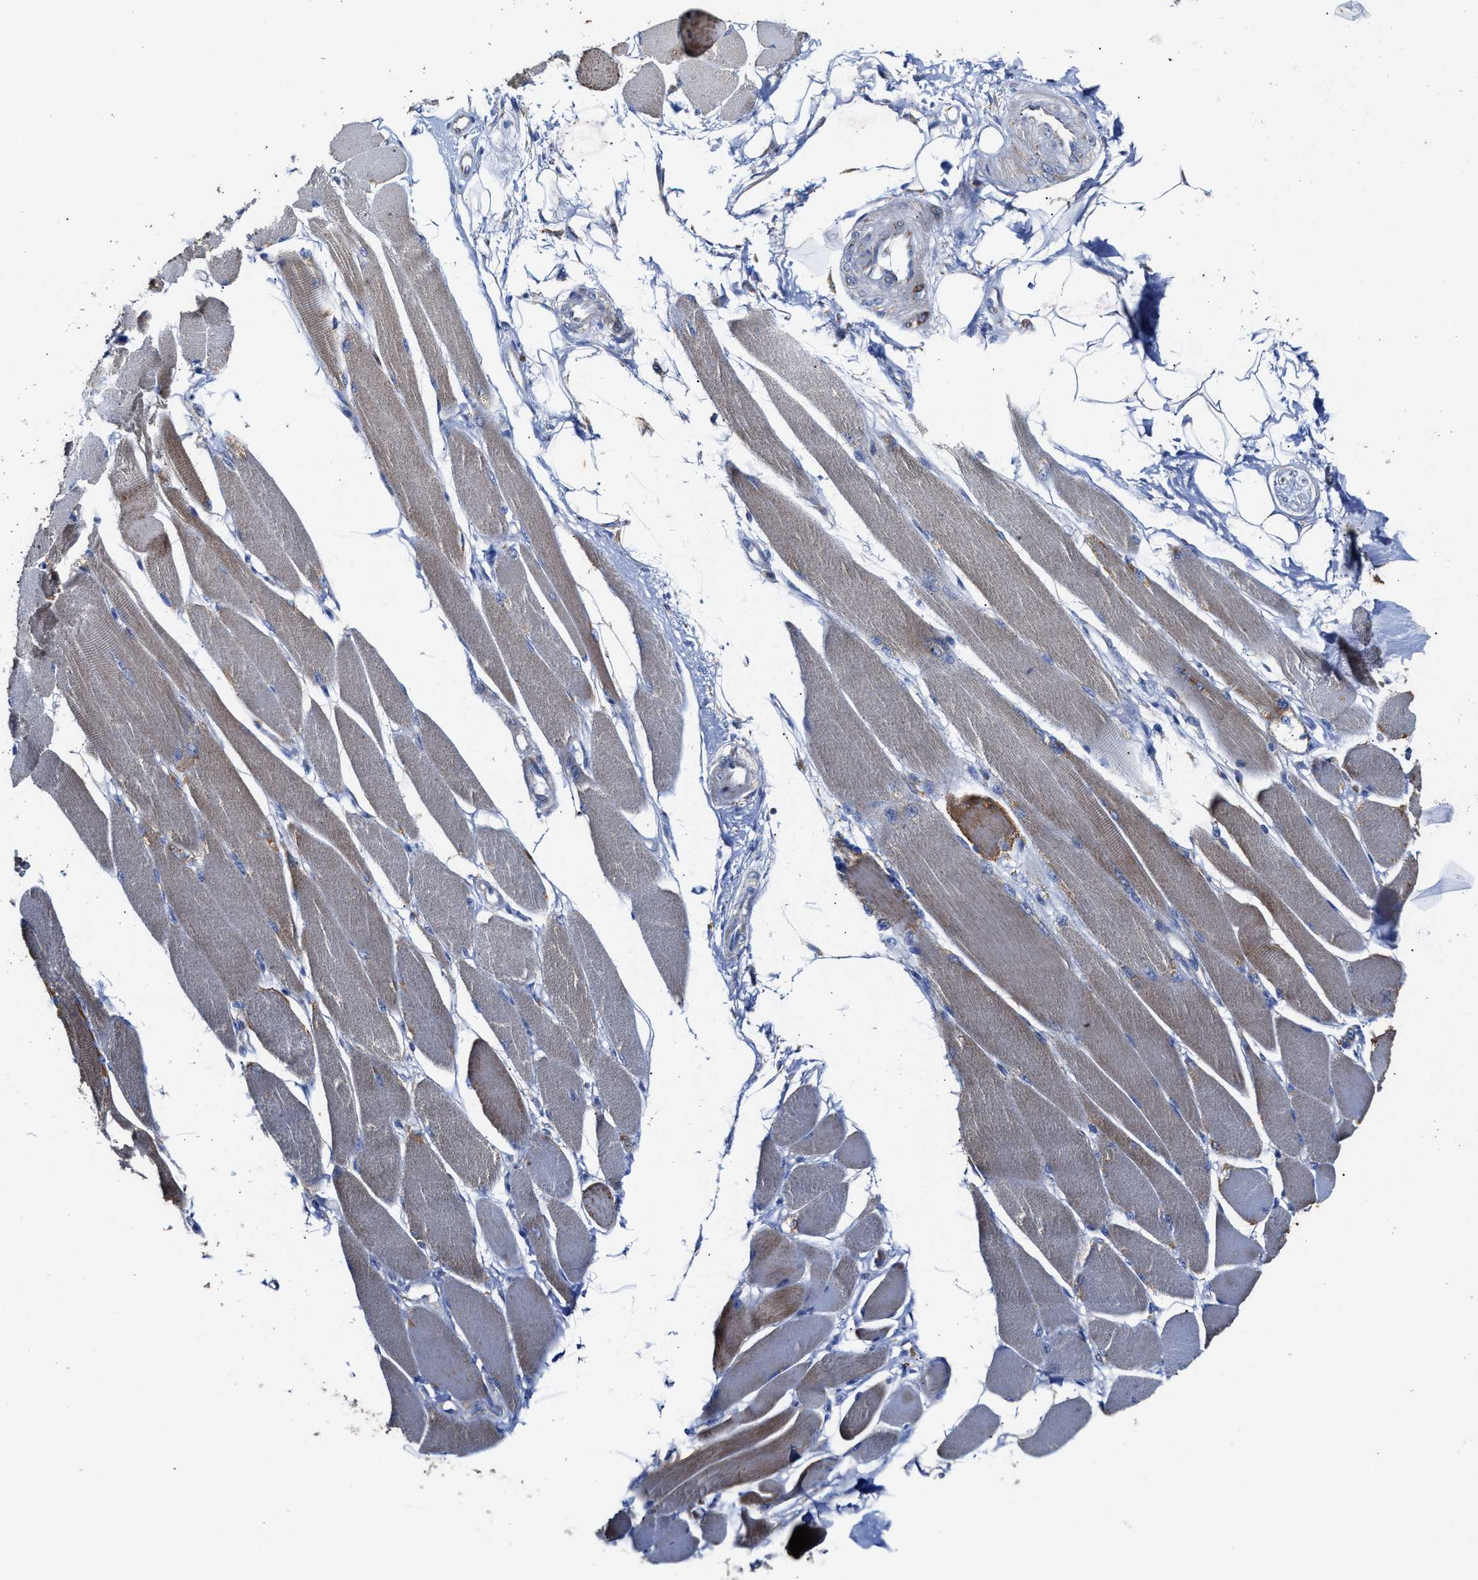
{"staining": {"intensity": "weak", "quantity": "25%-75%", "location": "cytoplasmic/membranous"}, "tissue": "skeletal muscle", "cell_type": "Myocytes", "image_type": "normal", "snomed": [{"axis": "morphology", "description": "Normal tissue, NOS"}, {"axis": "topography", "description": "Skeletal muscle"}, {"axis": "topography", "description": "Peripheral nerve tissue"}], "caption": "Skeletal muscle stained for a protein exhibits weak cytoplasmic/membranous positivity in myocytes. (DAB (3,3'-diaminobenzidine) IHC with brightfield microscopy, high magnification).", "gene": "MECR", "patient": {"sex": "female", "age": 84}}